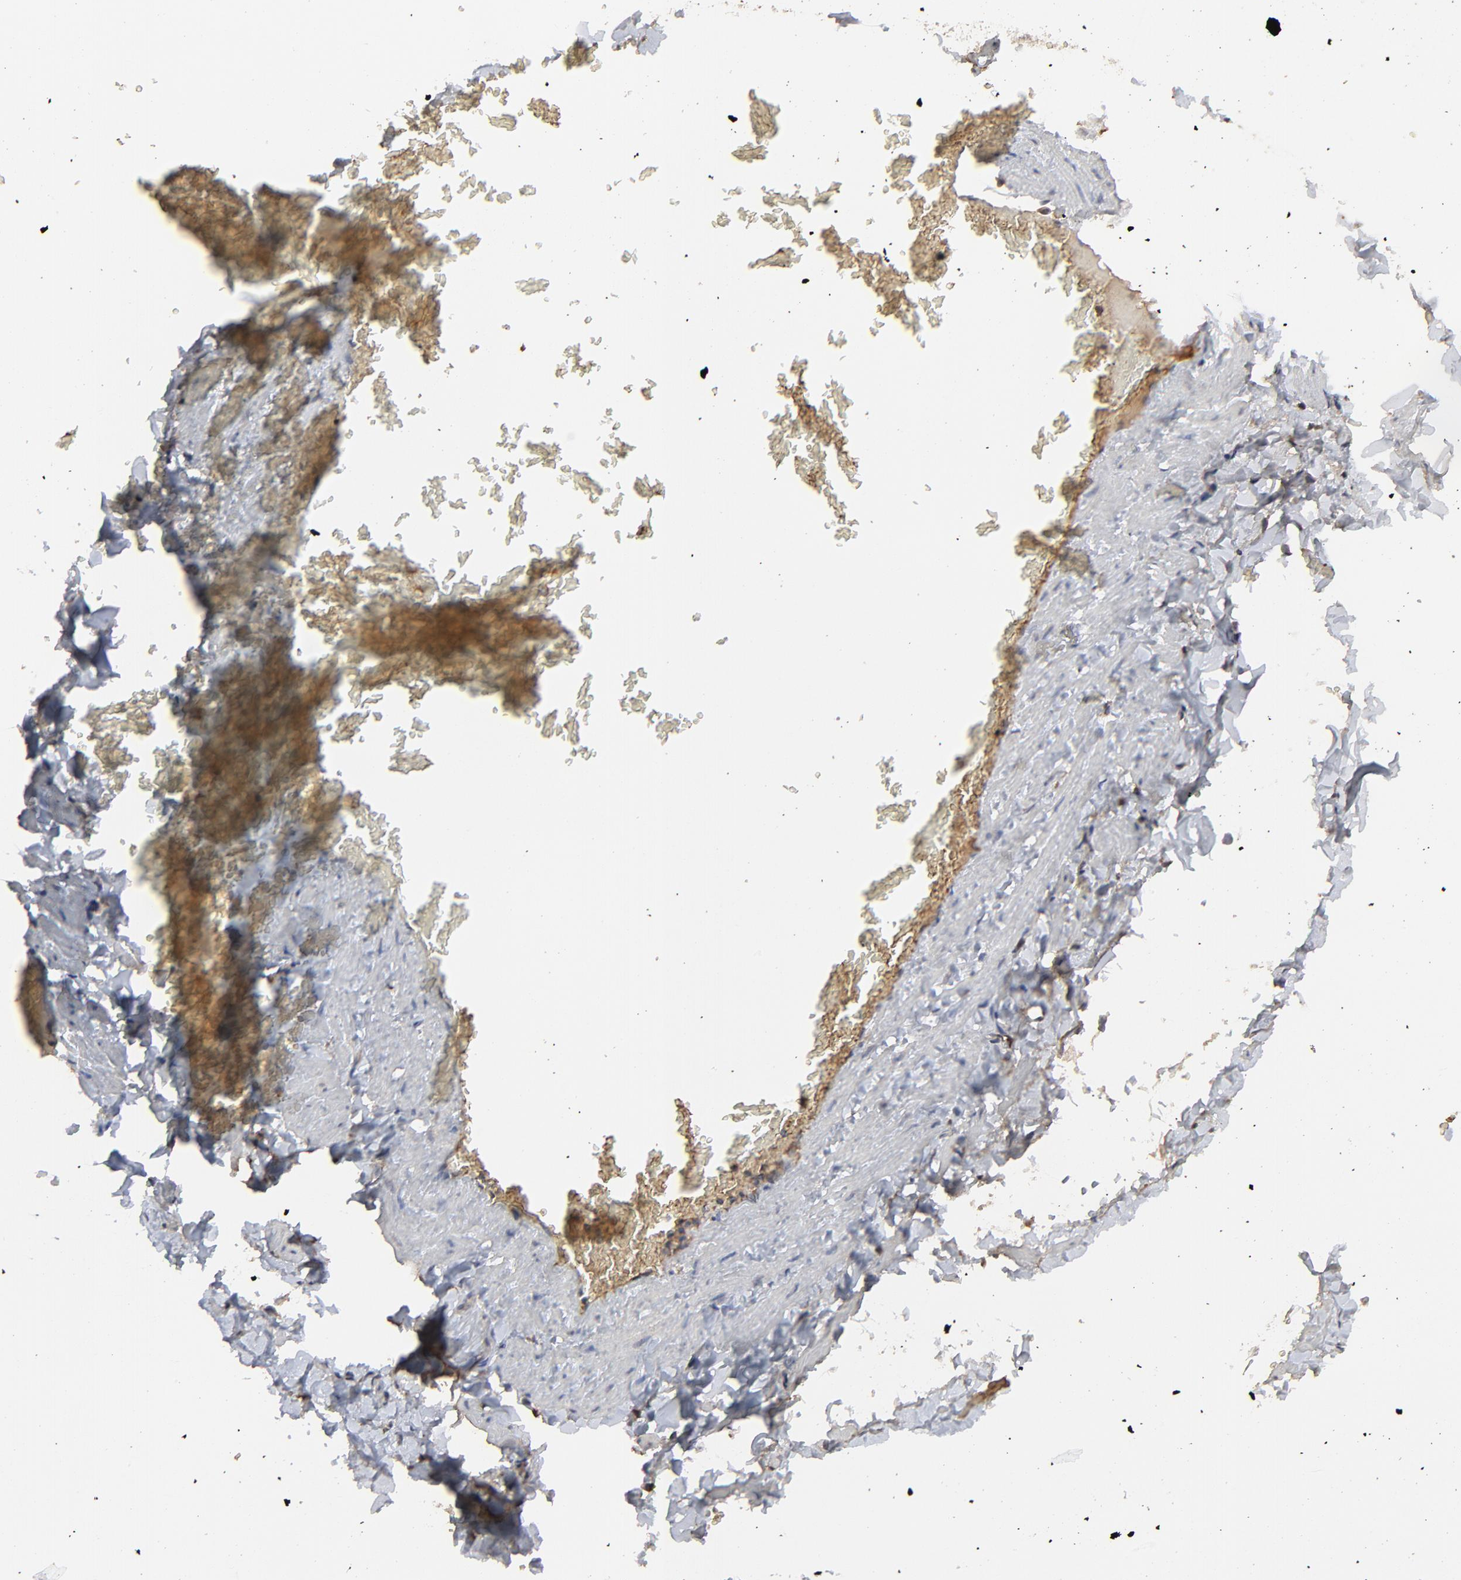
{"staining": {"intensity": "weak", "quantity": ">75%", "location": "cytoplasmic/membranous"}, "tissue": "adipose tissue", "cell_type": "Adipocytes", "image_type": "normal", "snomed": [{"axis": "morphology", "description": "Normal tissue, NOS"}, {"axis": "topography", "description": "Vascular tissue"}], "caption": "Adipose tissue stained with DAB (3,3'-diaminobenzidine) immunohistochemistry reveals low levels of weak cytoplasmic/membranous positivity in approximately >75% of adipocytes.", "gene": "VPREB3", "patient": {"sex": "male", "age": 41}}